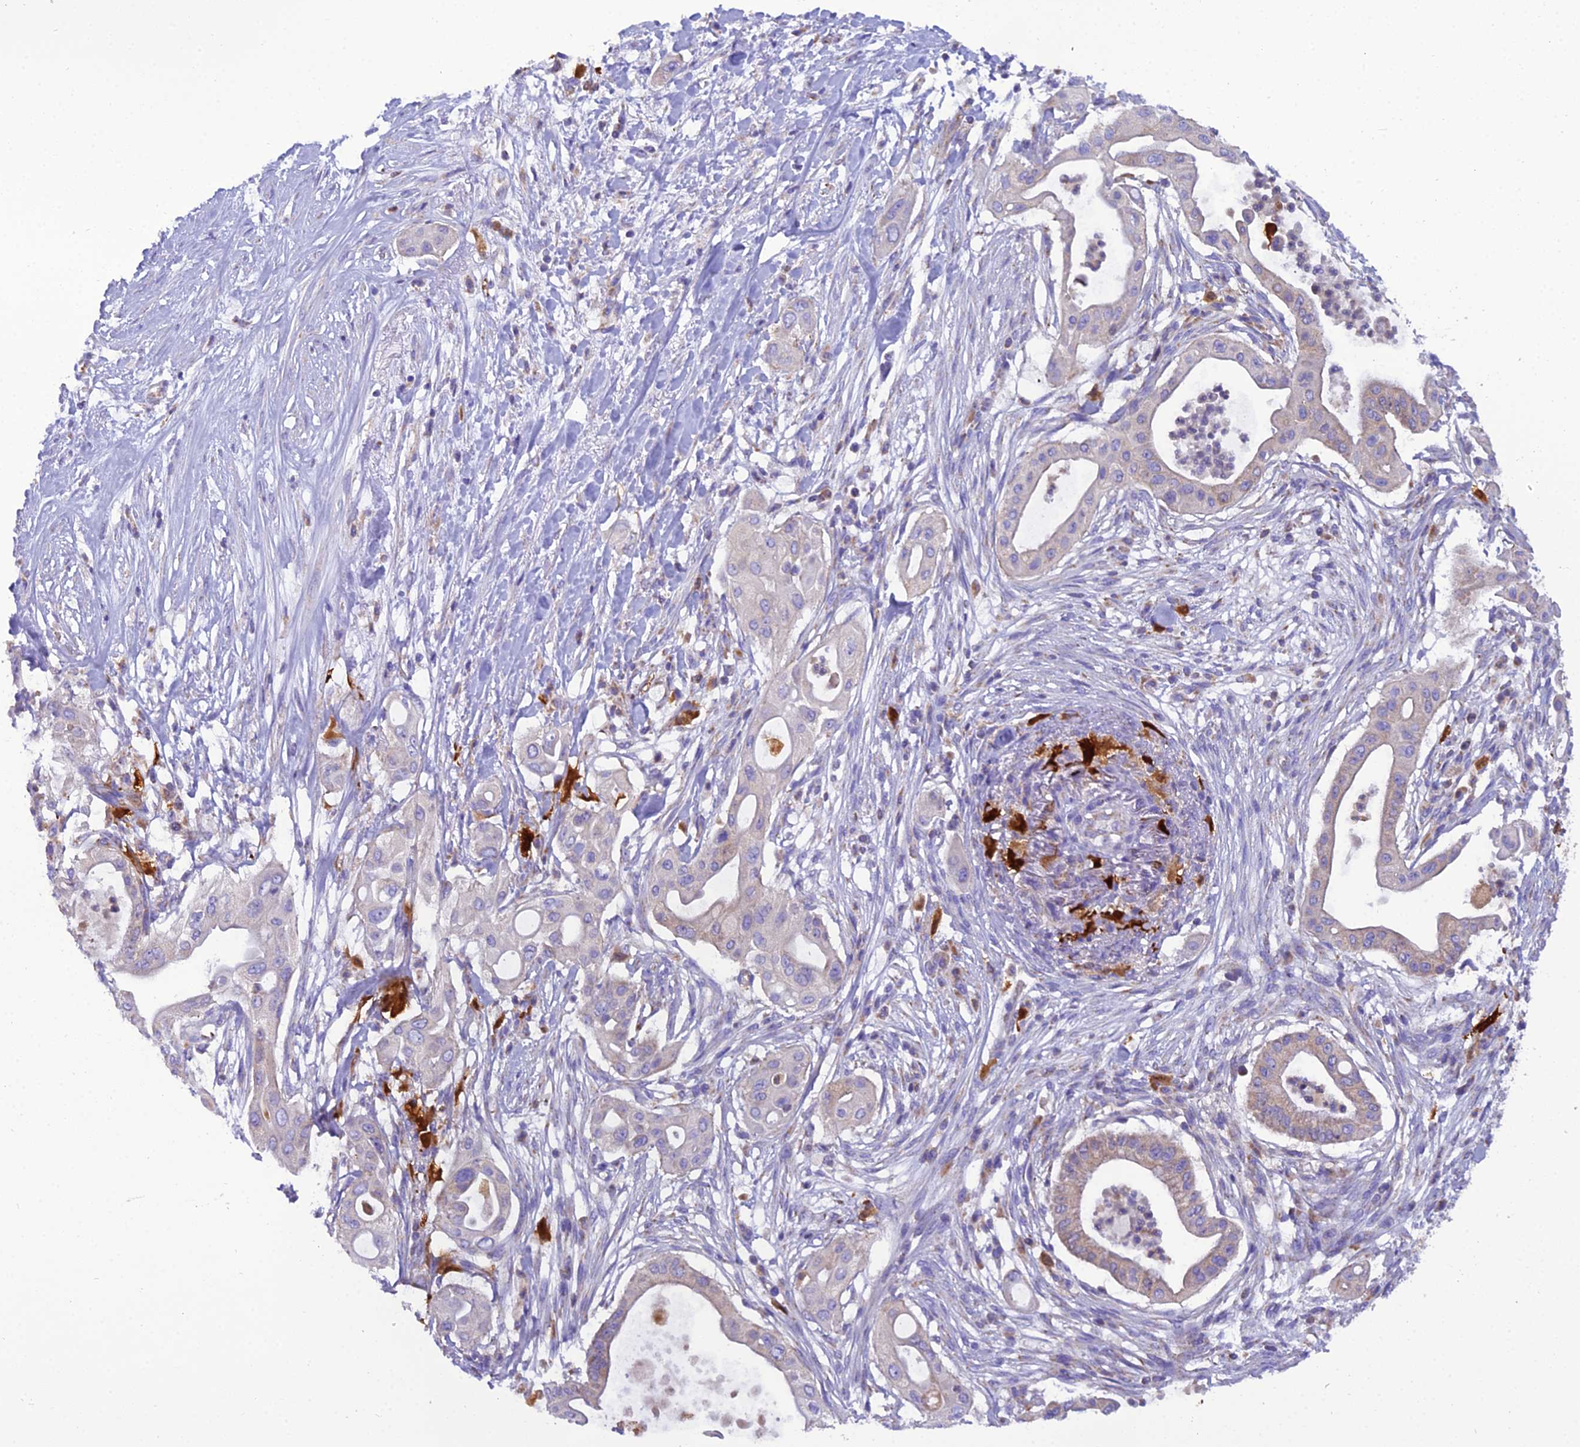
{"staining": {"intensity": "negative", "quantity": "none", "location": "none"}, "tissue": "pancreatic cancer", "cell_type": "Tumor cells", "image_type": "cancer", "snomed": [{"axis": "morphology", "description": "Adenocarcinoma, NOS"}, {"axis": "topography", "description": "Pancreas"}], "caption": "High power microscopy micrograph of an immunohistochemistry micrograph of pancreatic adenocarcinoma, revealing no significant positivity in tumor cells.", "gene": "GPD1", "patient": {"sex": "male", "age": 68}}